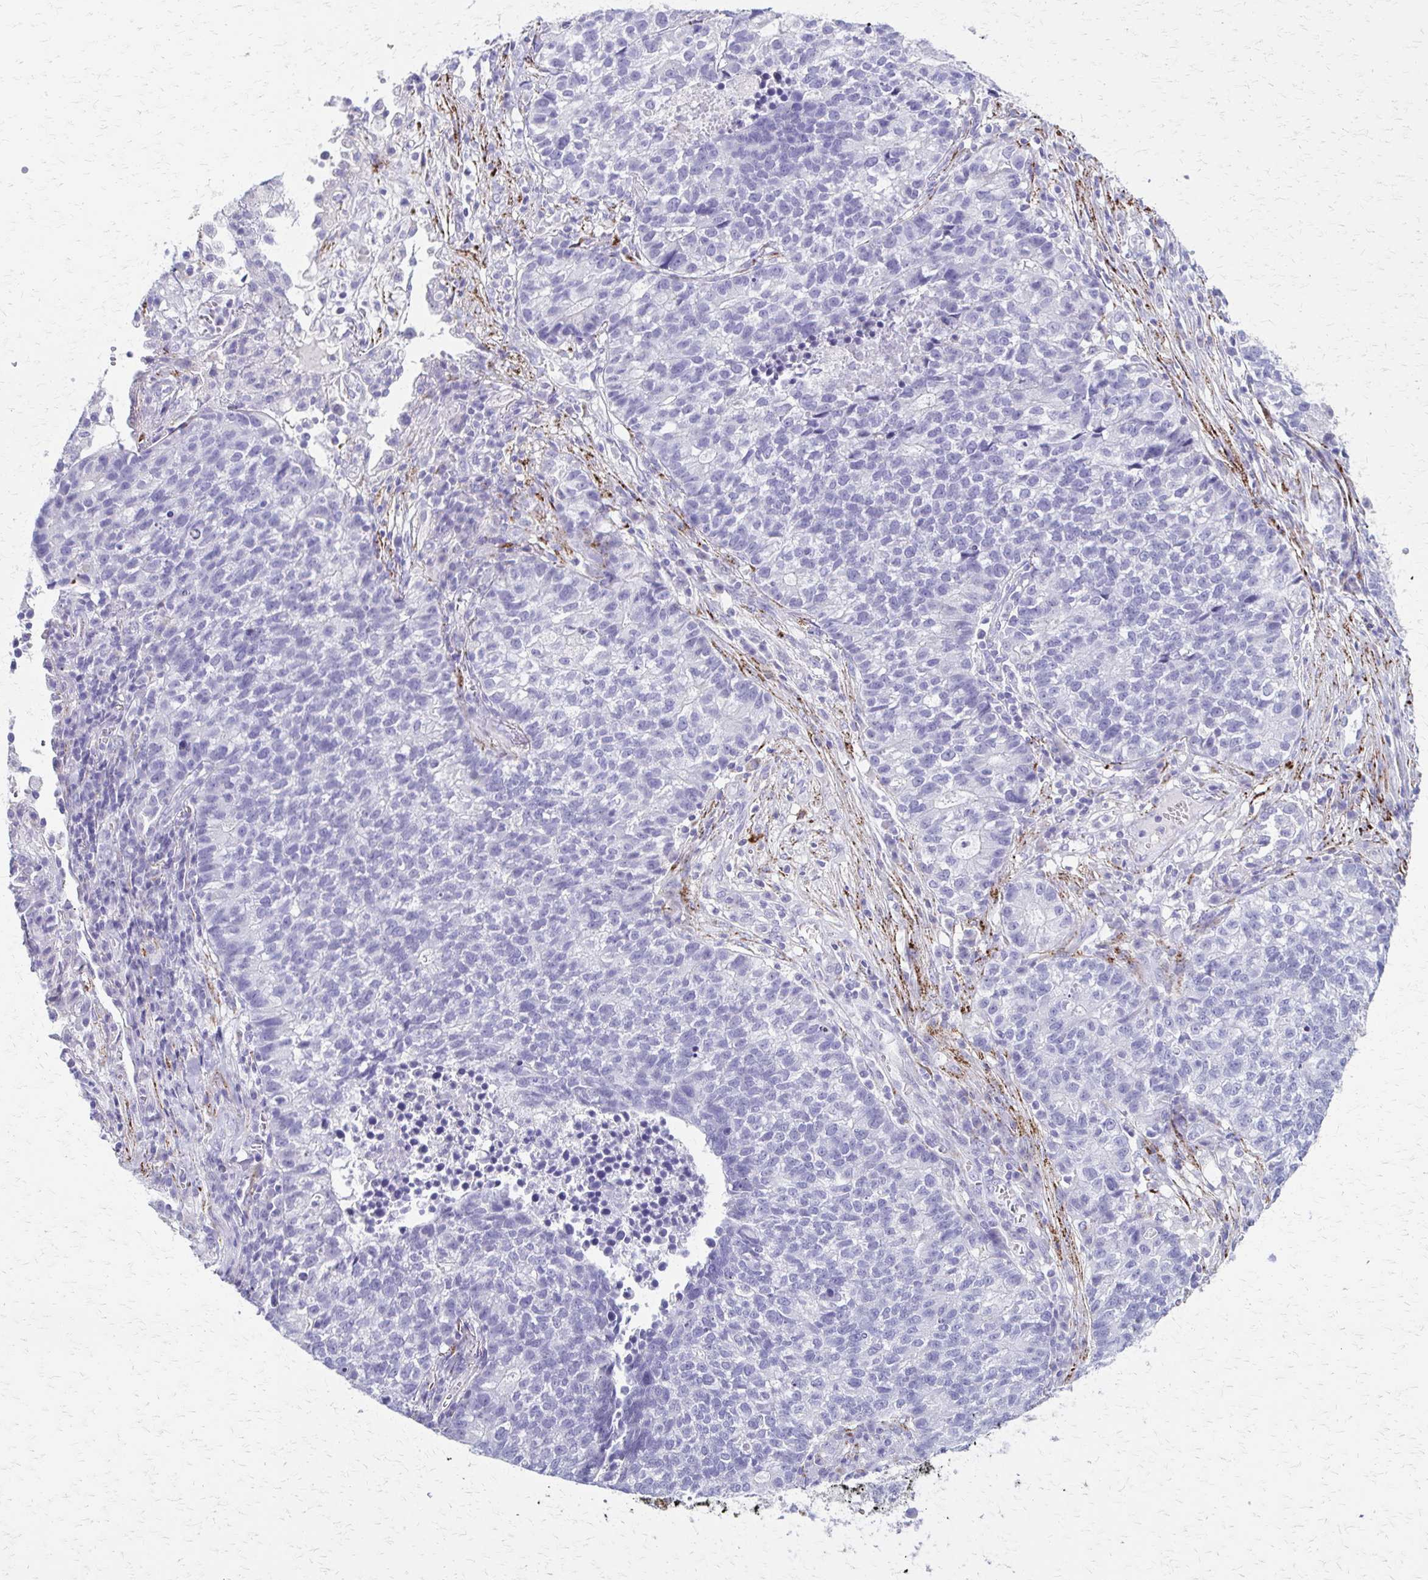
{"staining": {"intensity": "negative", "quantity": "none", "location": "none"}, "tissue": "lung cancer", "cell_type": "Tumor cells", "image_type": "cancer", "snomed": [{"axis": "morphology", "description": "Adenocarcinoma, NOS"}, {"axis": "topography", "description": "Lung"}], "caption": "The histopathology image exhibits no staining of tumor cells in lung adenocarcinoma. (Brightfield microscopy of DAB immunohistochemistry (IHC) at high magnification).", "gene": "ZSCAN5B", "patient": {"sex": "male", "age": 57}}